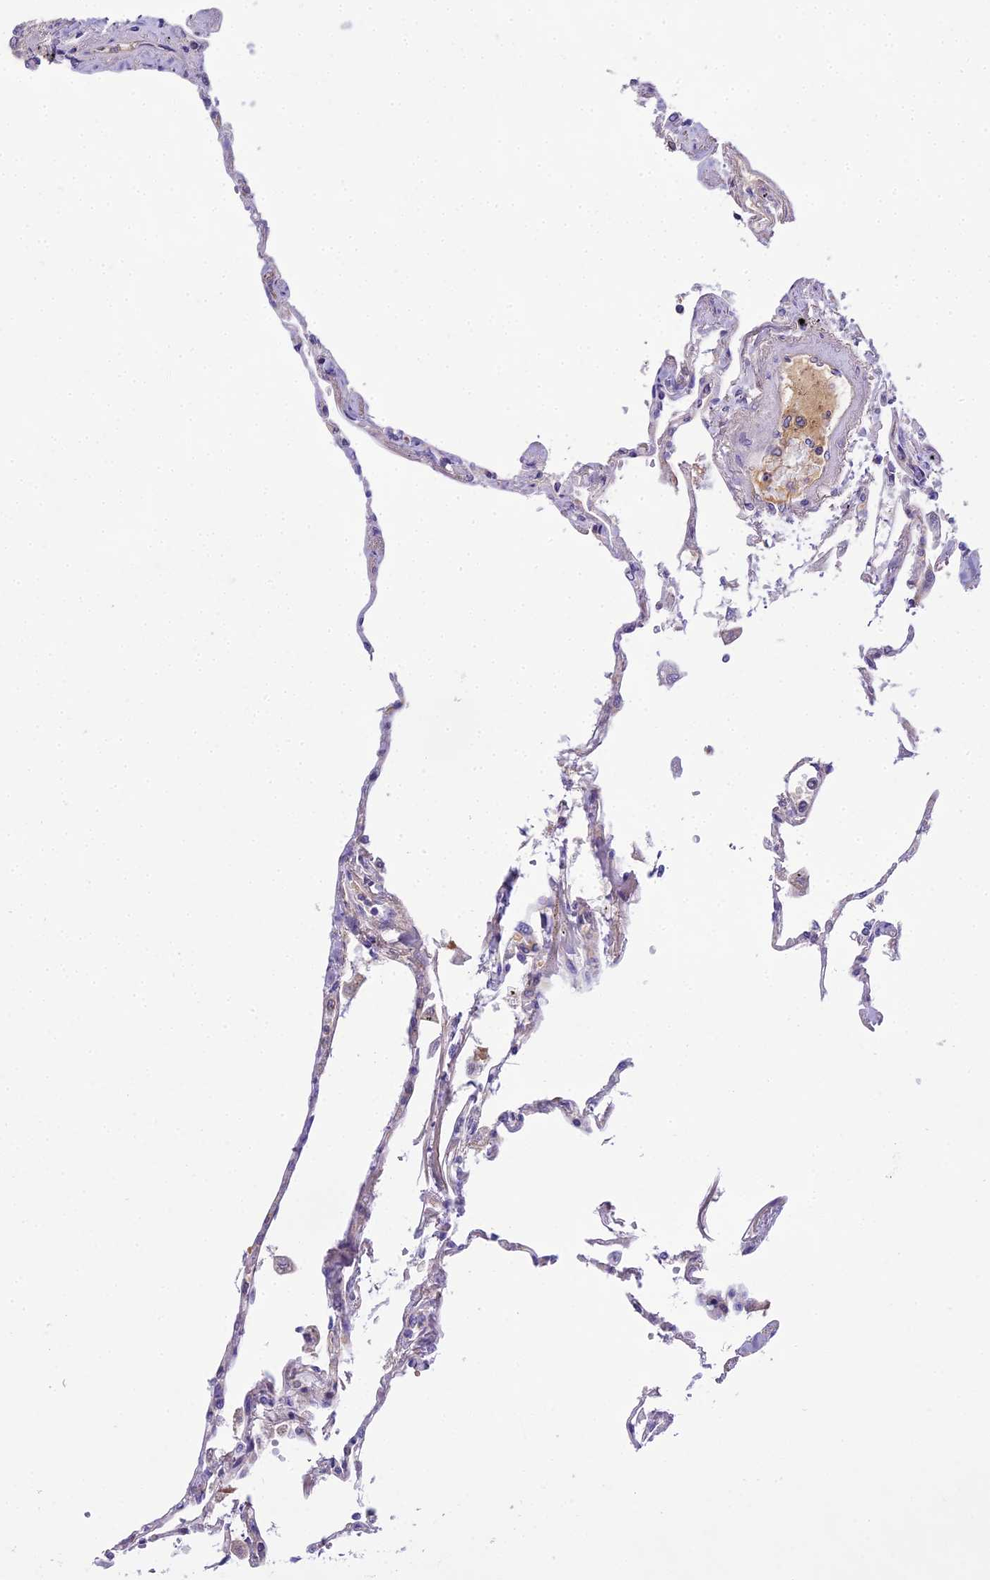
{"staining": {"intensity": "negative", "quantity": "none", "location": "none"}, "tissue": "lung", "cell_type": "Alveolar cells", "image_type": "normal", "snomed": [{"axis": "morphology", "description": "Normal tissue, NOS"}, {"axis": "topography", "description": "Lung"}], "caption": "Image shows no protein expression in alveolar cells of benign lung.", "gene": "MAT2A", "patient": {"sex": "female", "age": 67}}